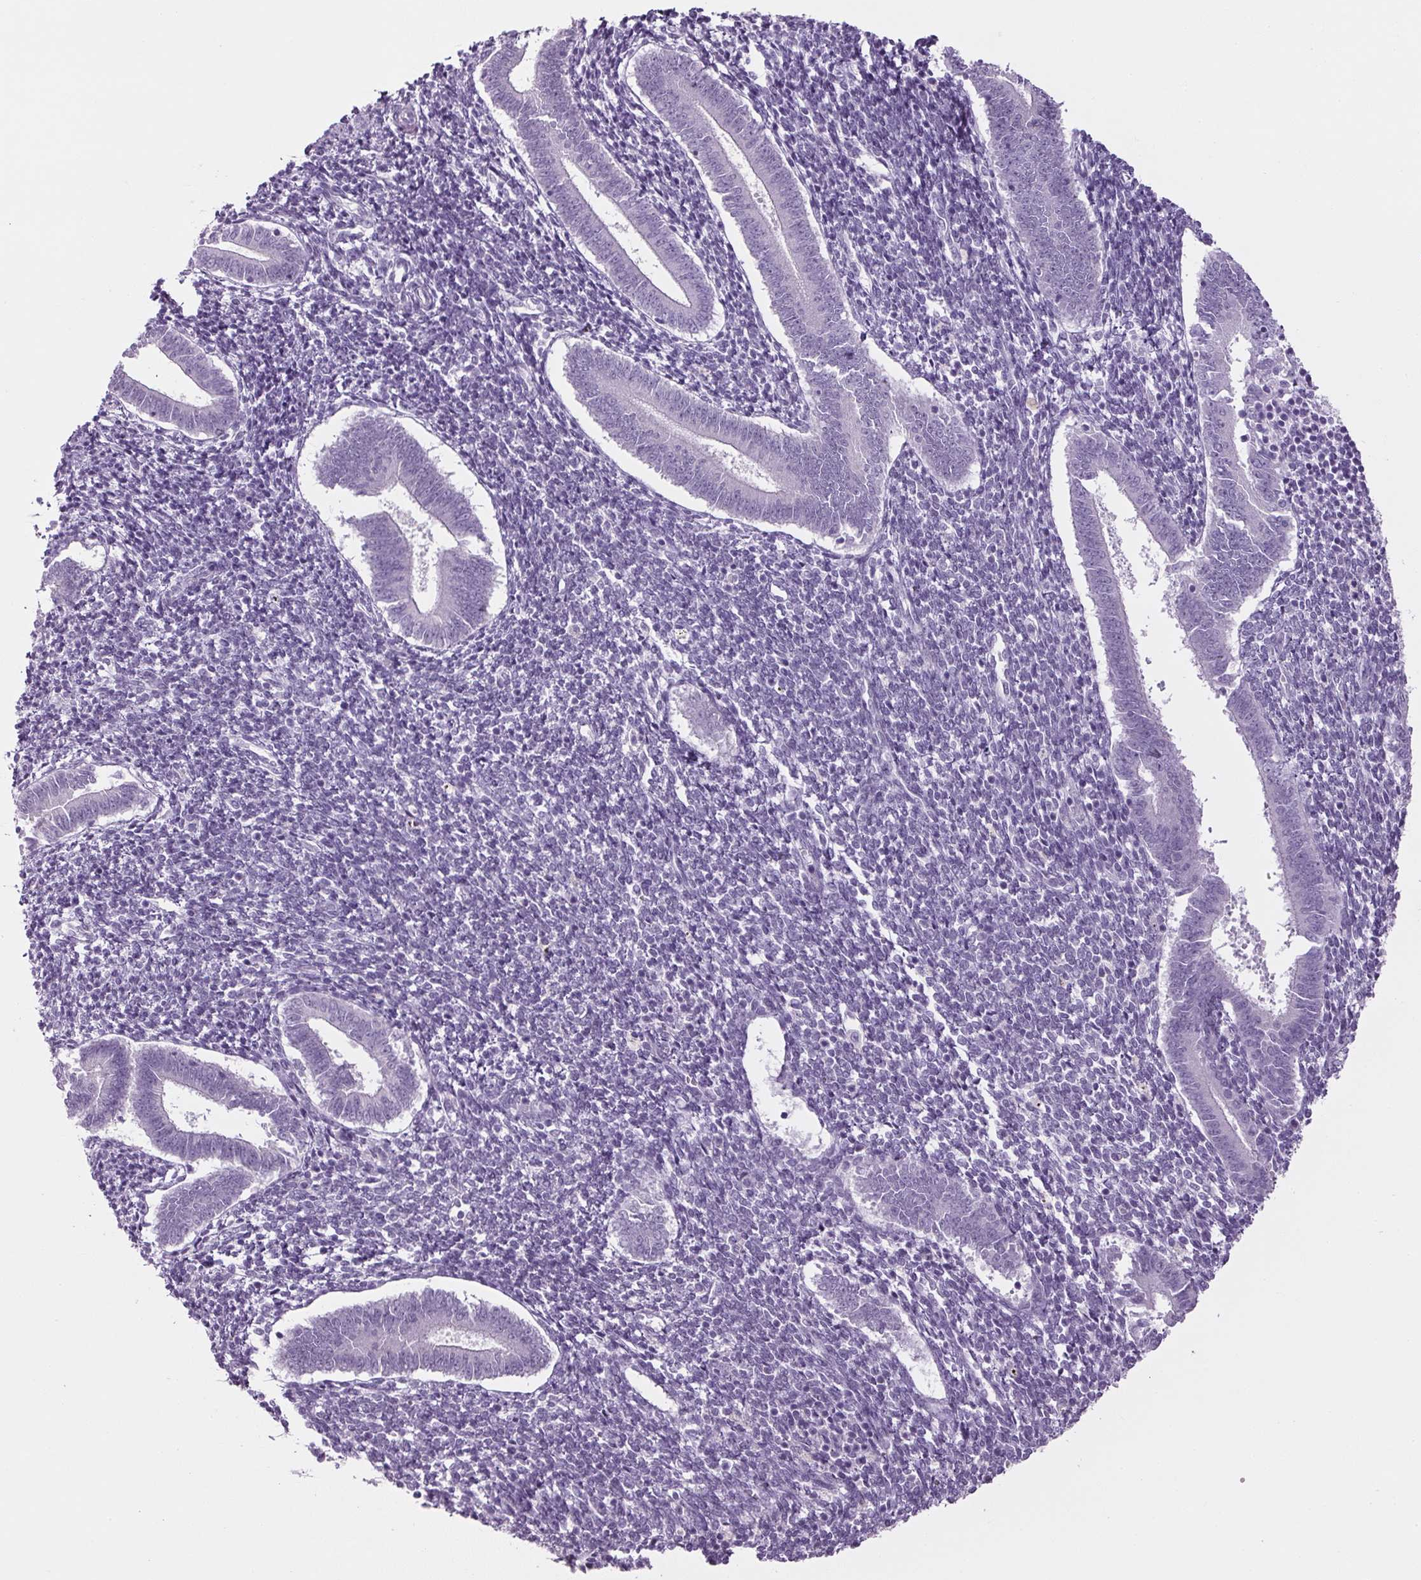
{"staining": {"intensity": "negative", "quantity": "none", "location": "none"}, "tissue": "endometrium", "cell_type": "Cells in endometrial stroma", "image_type": "normal", "snomed": [{"axis": "morphology", "description": "Normal tissue, NOS"}, {"axis": "topography", "description": "Endometrium"}], "caption": "IHC of benign endometrium demonstrates no positivity in cells in endometrial stroma. (Stains: DAB IHC with hematoxylin counter stain, Microscopy: brightfield microscopy at high magnification).", "gene": "PPP1R1A", "patient": {"sex": "female", "age": 25}}